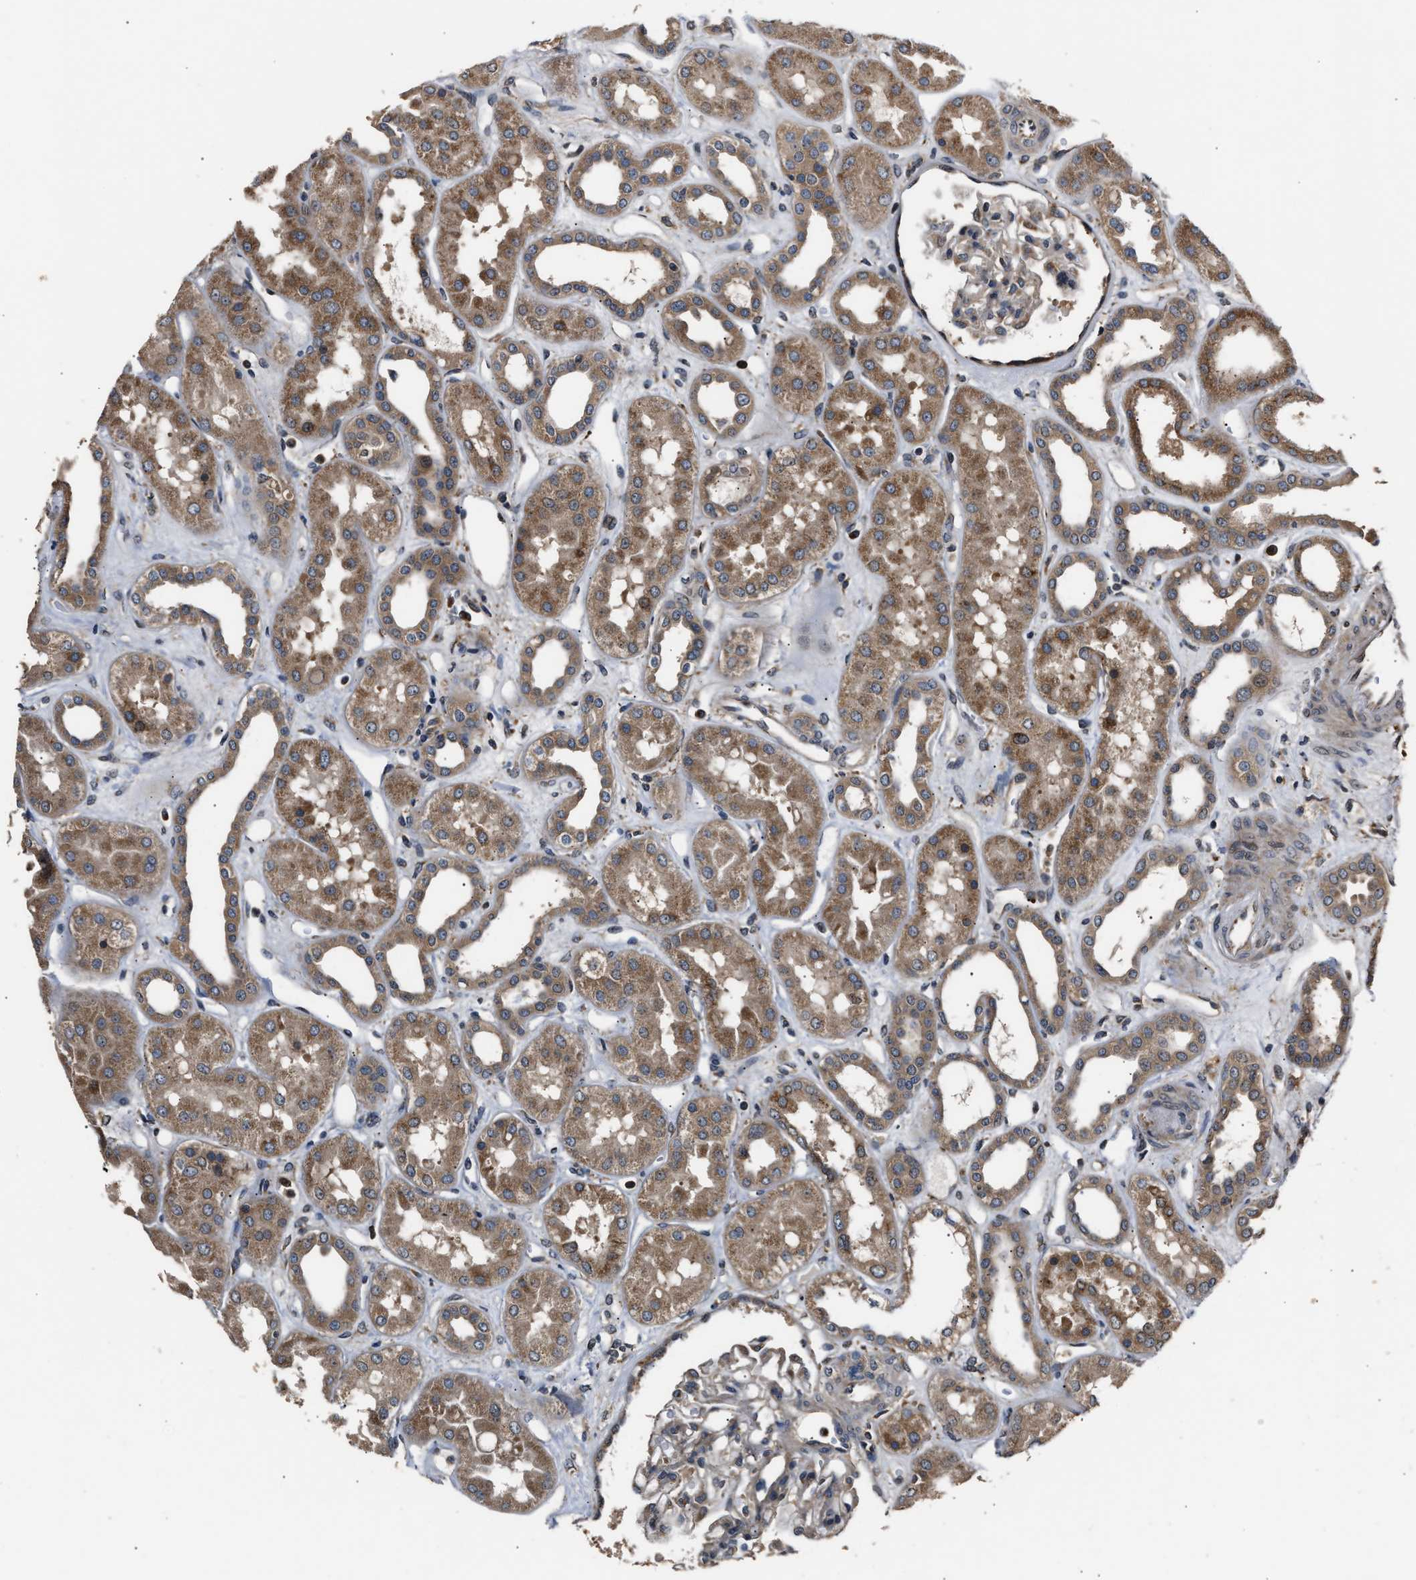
{"staining": {"intensity": "weak", "quantity": "25%-75%", "location": "cytoplasmic/membranous"}, "tissue": "kidney", "cell_type": "Cells in glomeruli", "image_type": "normal", "snomed": [{"axis": "morphology", "description": "Normal tissue, NOS"}, {"axis": "topography", "description": "Kidney"}], "caption": "An image showing weak cytoplasmic/membranous staining in approximately 25%-75% of cells in glomeruli in normal kidney, as visualized by brown immunohistochemical staining.", "gene": "IMPDH2", "patient": {"sex": "male", "age": 59}}